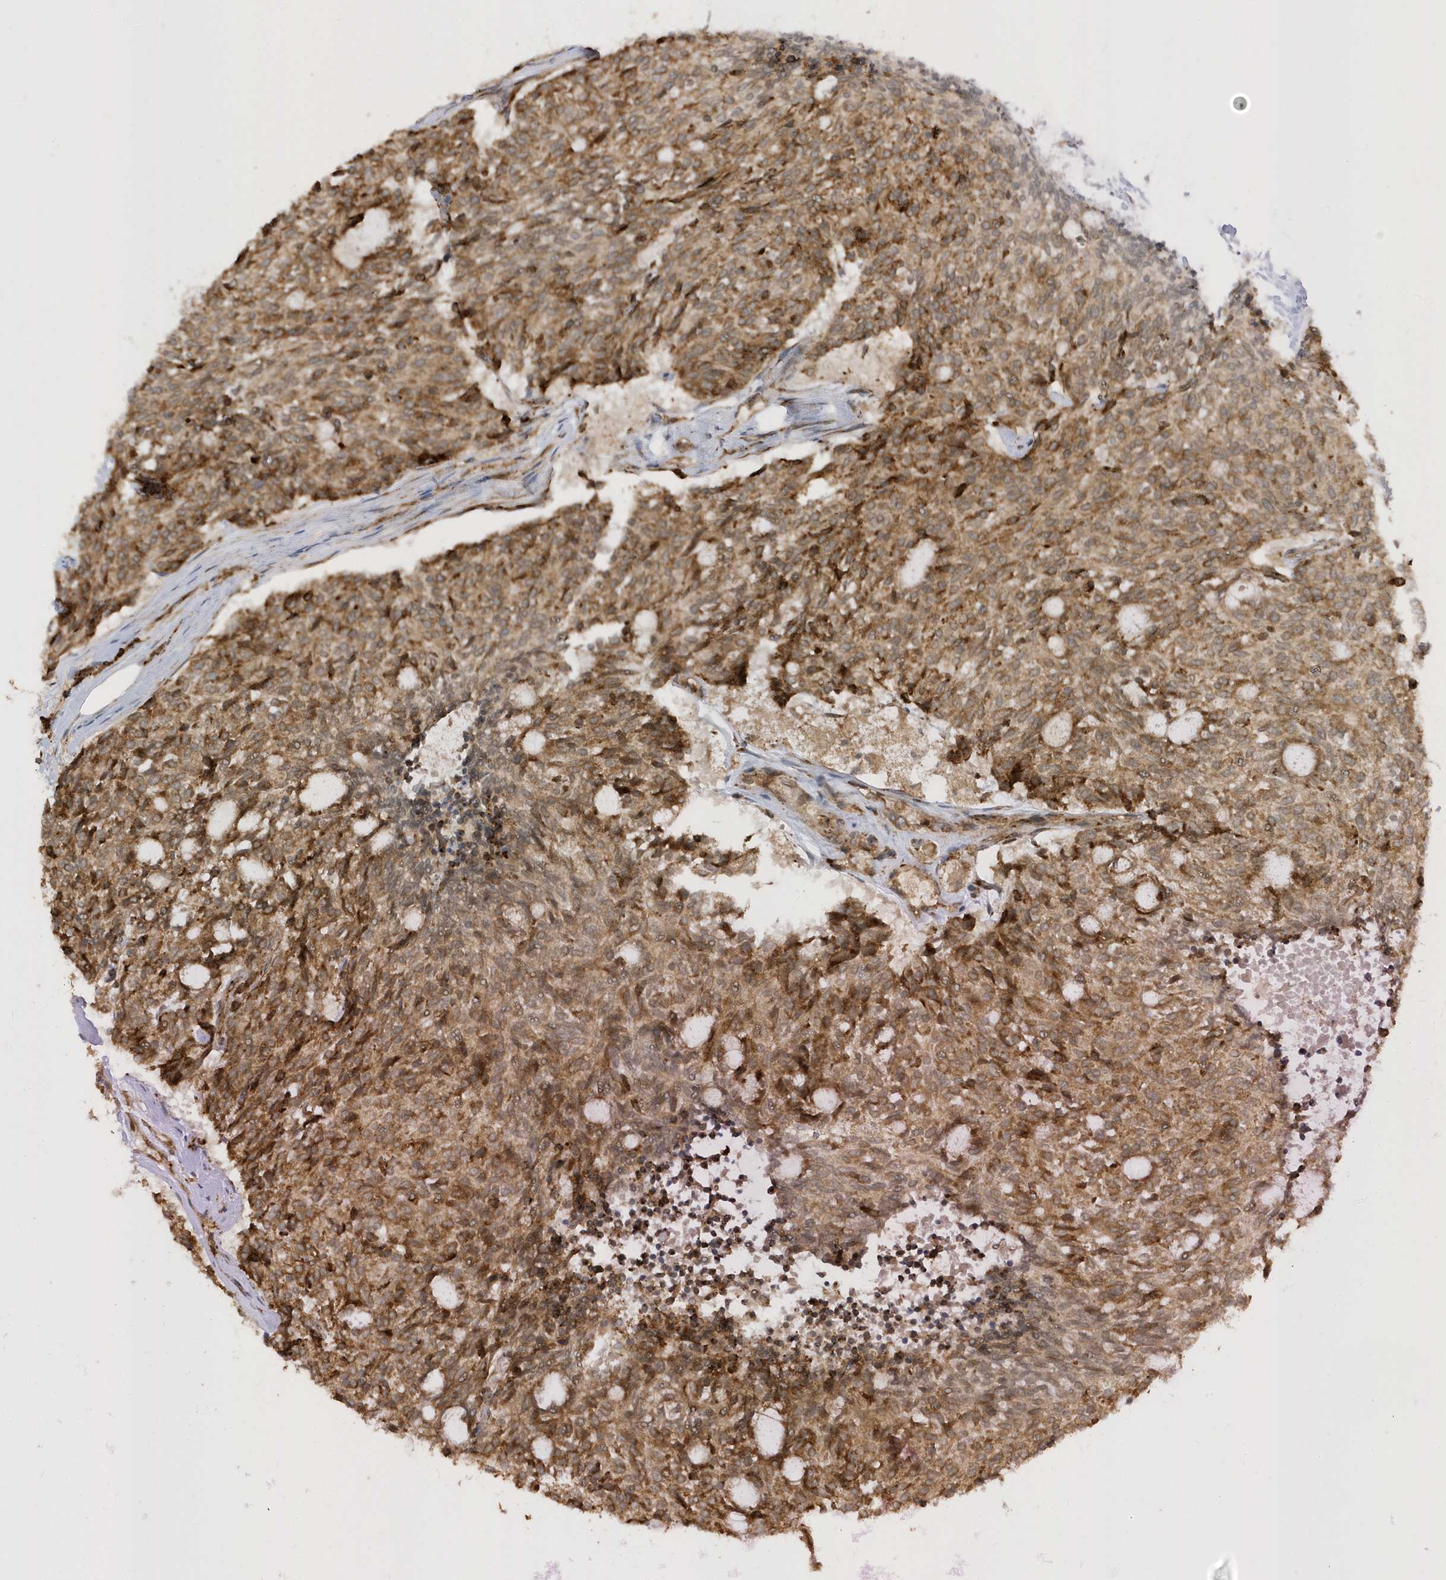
{"staining": {"intensity": "moderate", "quantity": ">75%", "location": "cytoplasmic/membranous"}, "tissue": "carcinoid", "cell_type": "Tumor cells", "image_type": "cancer", "snomed": [{"axis": "morphology", "description": "Carcinoid, malignant, NOS"}, {"axis": "topography", "description": "Pancreas"}], "caption": "Brown immunohistochemical staining in malignant carcinoid displays moderate cytoplasmic/membranous expression in approximately >75% of tumor cells. (DAB IHC, brown staining for protein, blue staining for nuclei).", "gene": "METTL21A", "patient": {"sex": "female", "age": 54}}